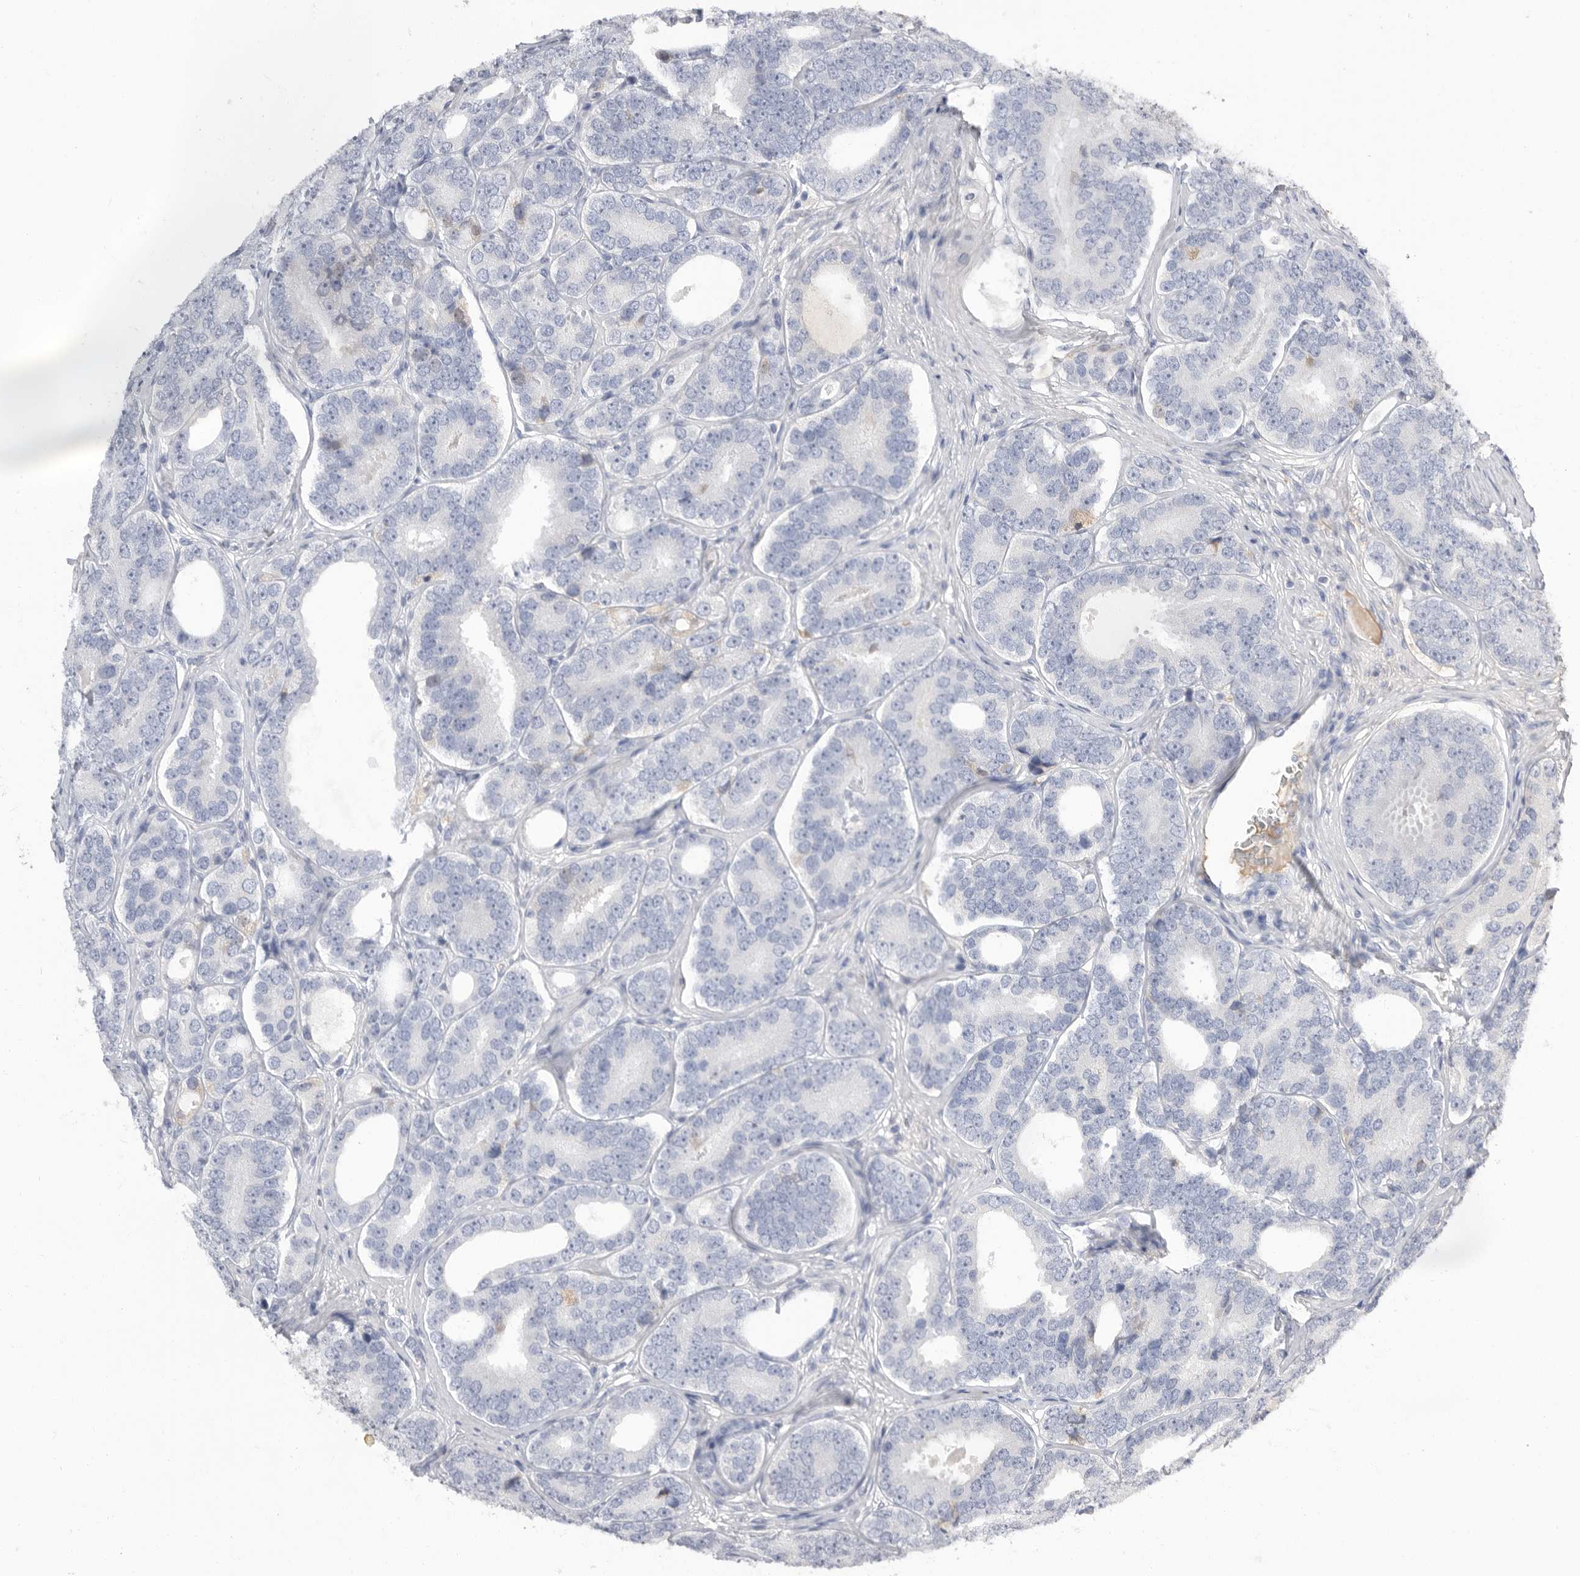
{"staining": {"intensity": "negative", "quantity": "none", "location": "none"}, "tissue": "prostate cancer", "cell_type": "Tumor cells", "image_type": "cancer", "snomed": [{"axis": "morphology", "description": "Adenocarcinoma, High grade"}, {"axis": "topography", "description": "Prostate"}], "caption": "Micrograph shows no significant protein expression in tumor cells of prostate adenocarcinoma (high-grade).", "gene": "APOA2", "patient": {"sex": "male", "age": 56}}